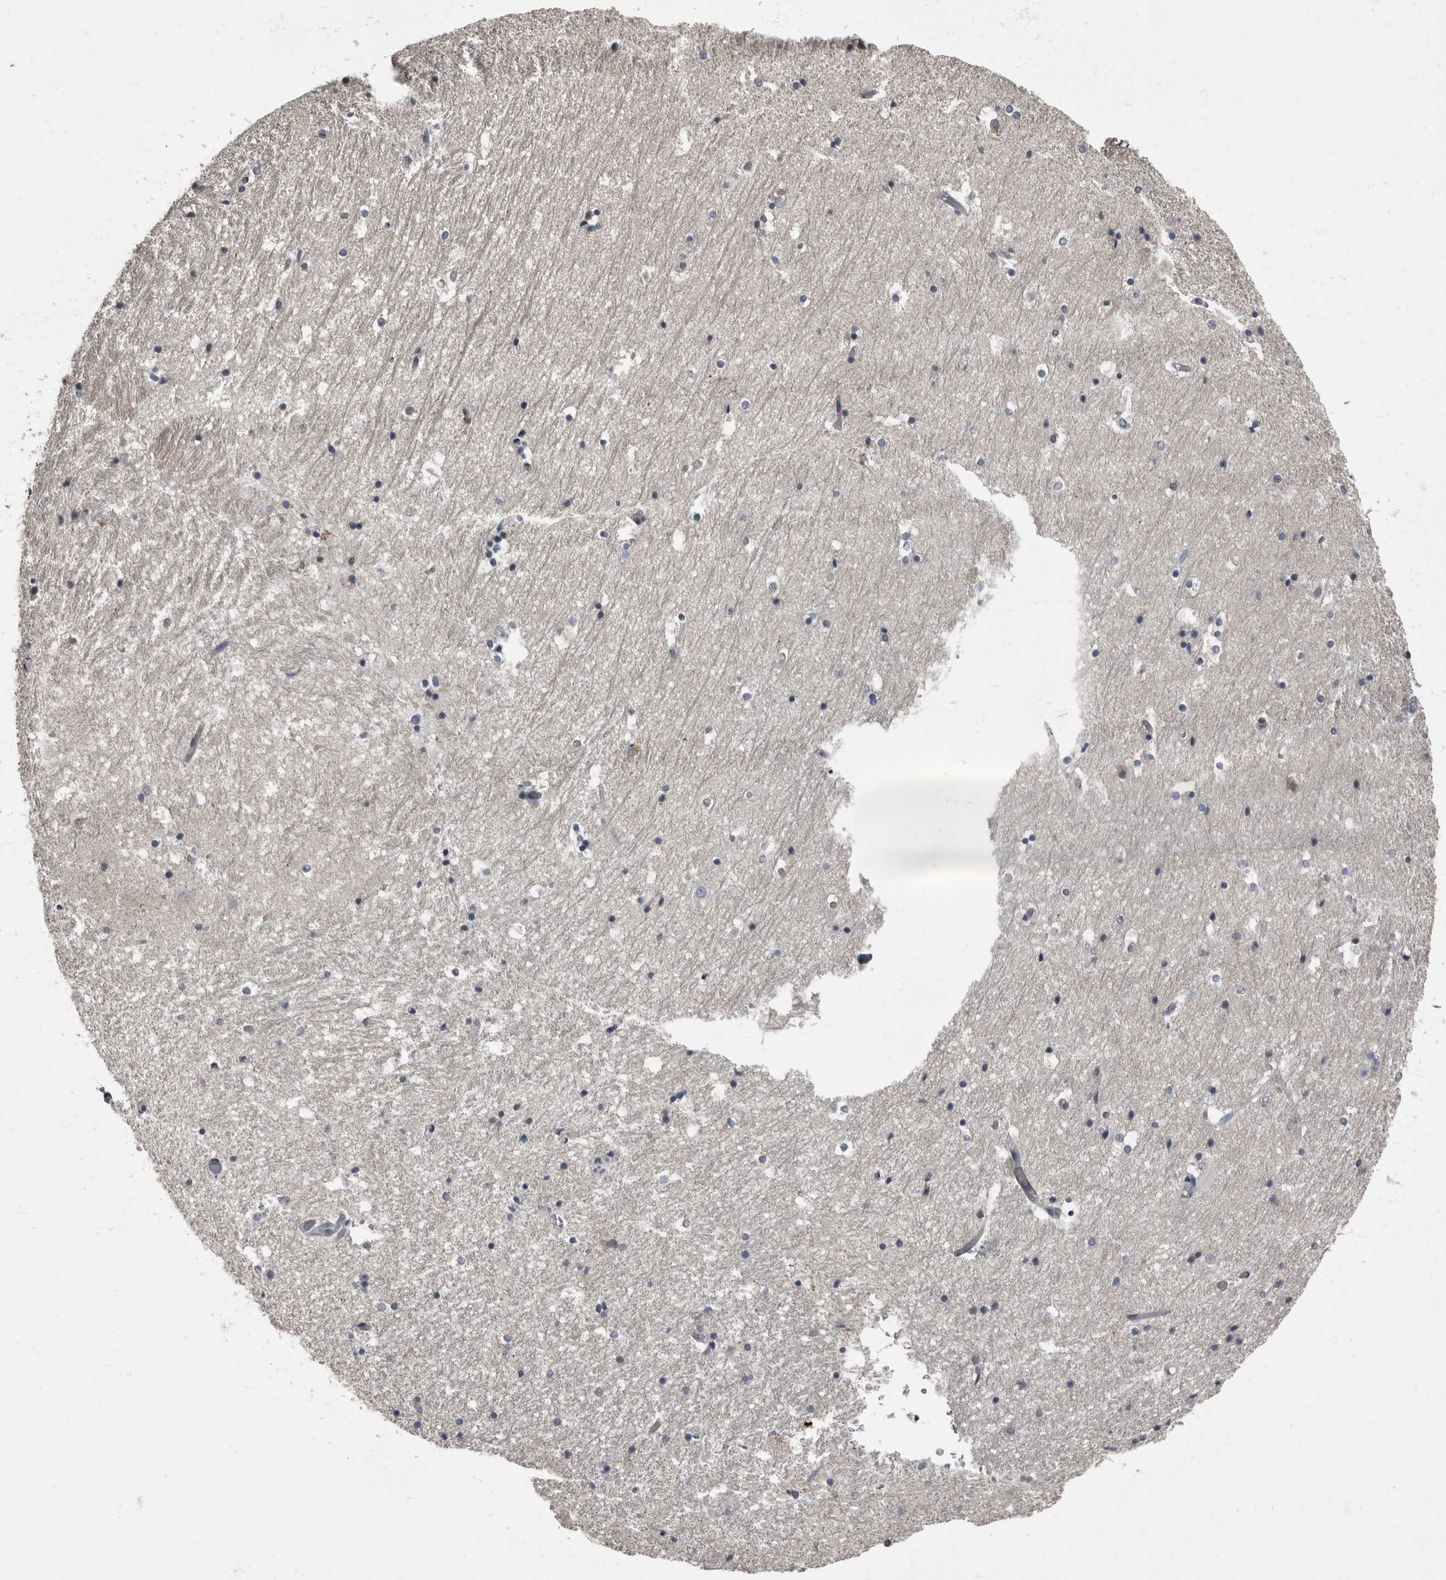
{"staining": {"intensity": "negative", "quantity": "none", "location": "none"}, "tissue": "hippocampus", "cell_type": "Glial cells", "image_type": "normal", "snomed": [{"axis": "morphology", "description": "Normal tissue, NOS"}, {"axis": "topography", "description": "Hippocampus"}], "caption": "The micrograph shows no significant expression in glial cells of hippocampus. Brightfield microscopy of immunohistochemistry (IHC) stained with DAB (brown) and hematoxylin (blue), captured at high magnification.", "gene": "TPD52L1", "patient": {"sex": "female", "age": 52}}